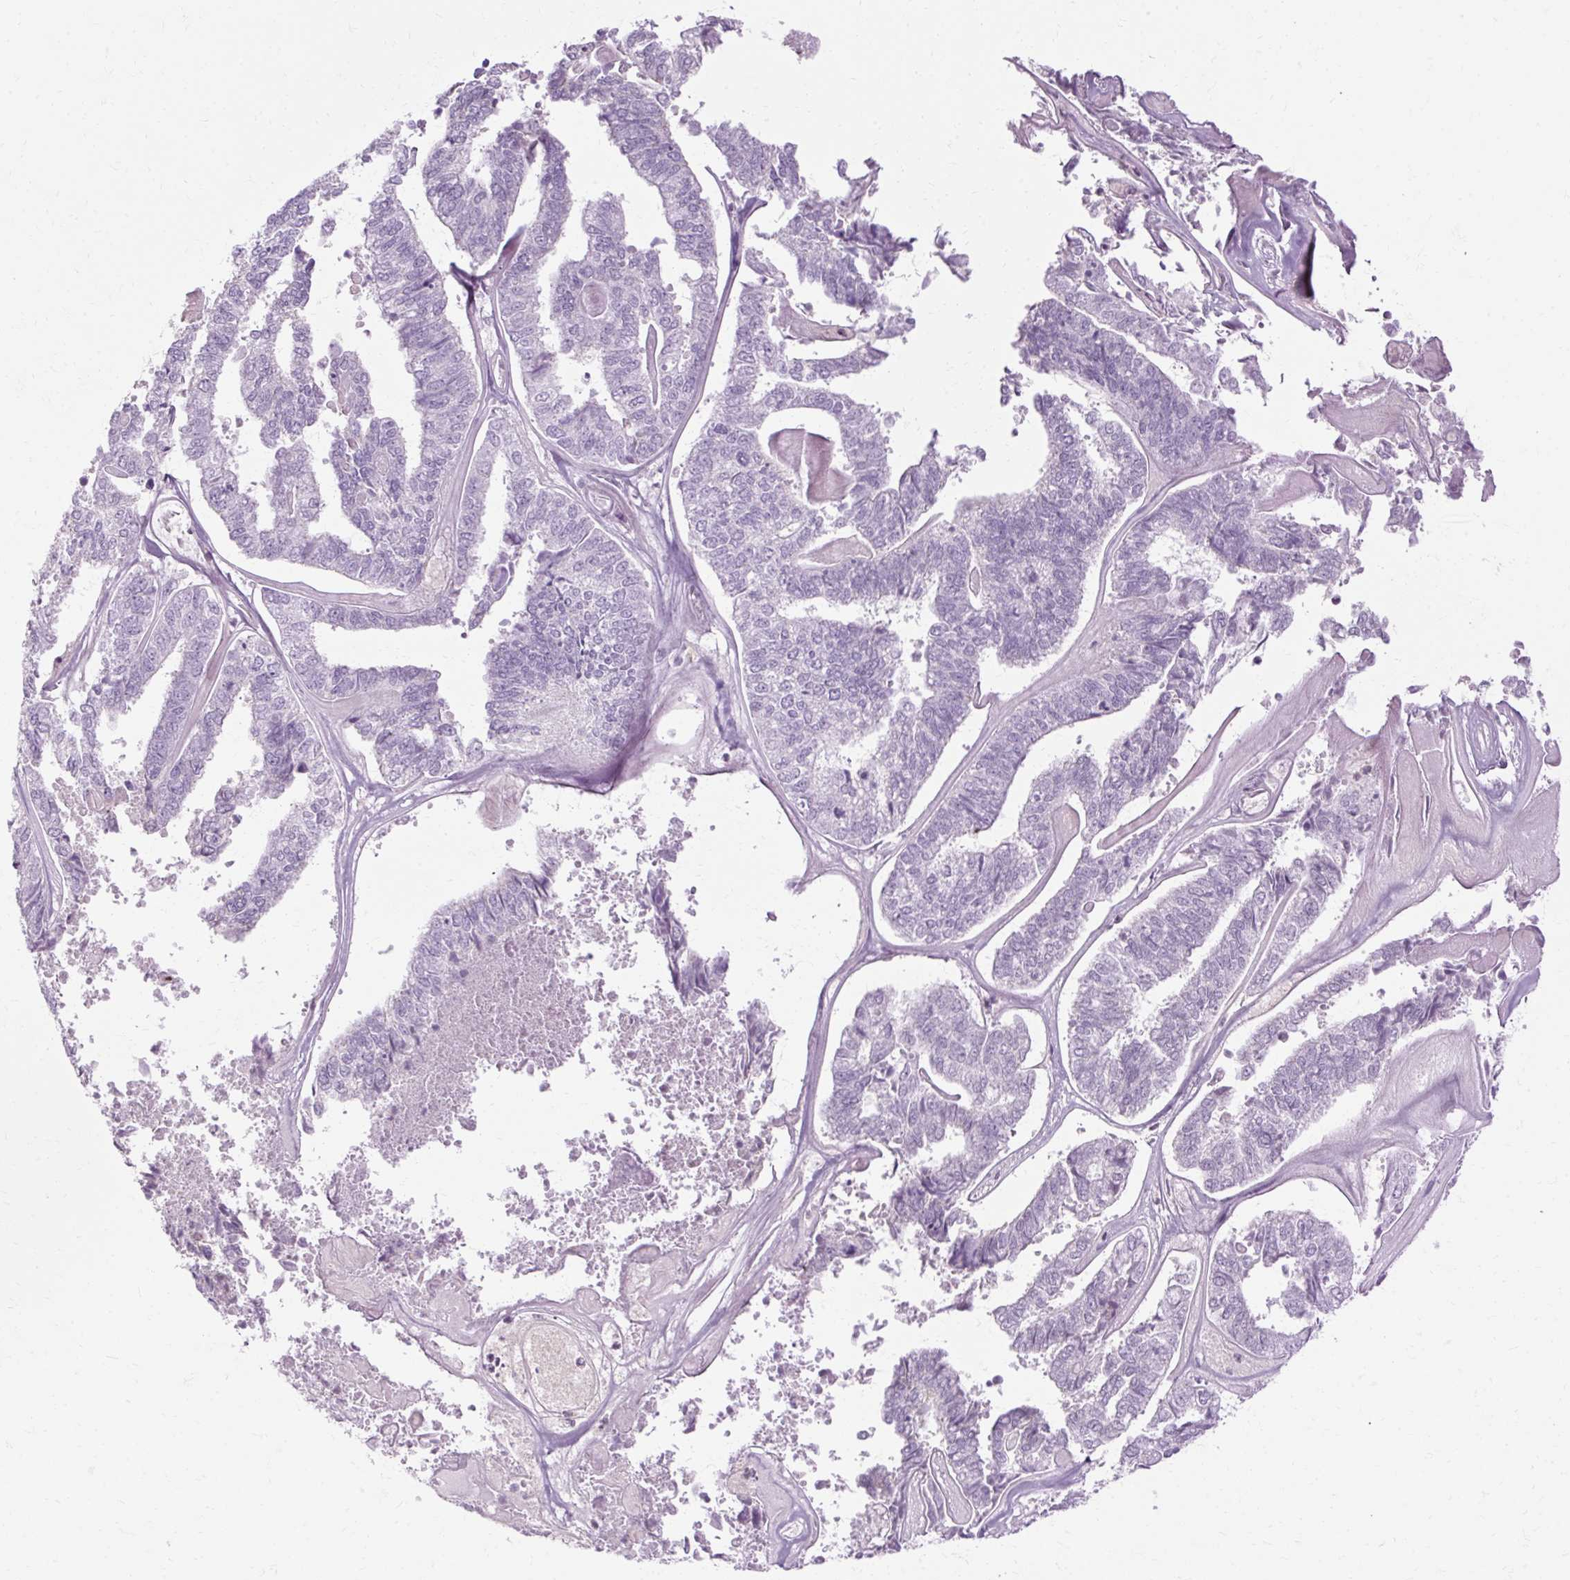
{"staining": {"intensity": "negative", "quantity": "none", "location": "none"}, "tissue": "endometrial cancer", "cell_type": "Tumor cells", "image_type": "cancer", "snomed": [{"axis": "morphology", "description": "Adenocarcinoma, NOS"}, {"axis": "topography", "description": "Endometrium"}], "caption": "Immunohistochemistry histopathology image of neoplastic tissue: human adenocarcinoma (endometrial) stained with DAB shows no significant protein expression in tumor cells.", "gene": "HSD11B1", "patient": {"sex": "female", "age": 73}}